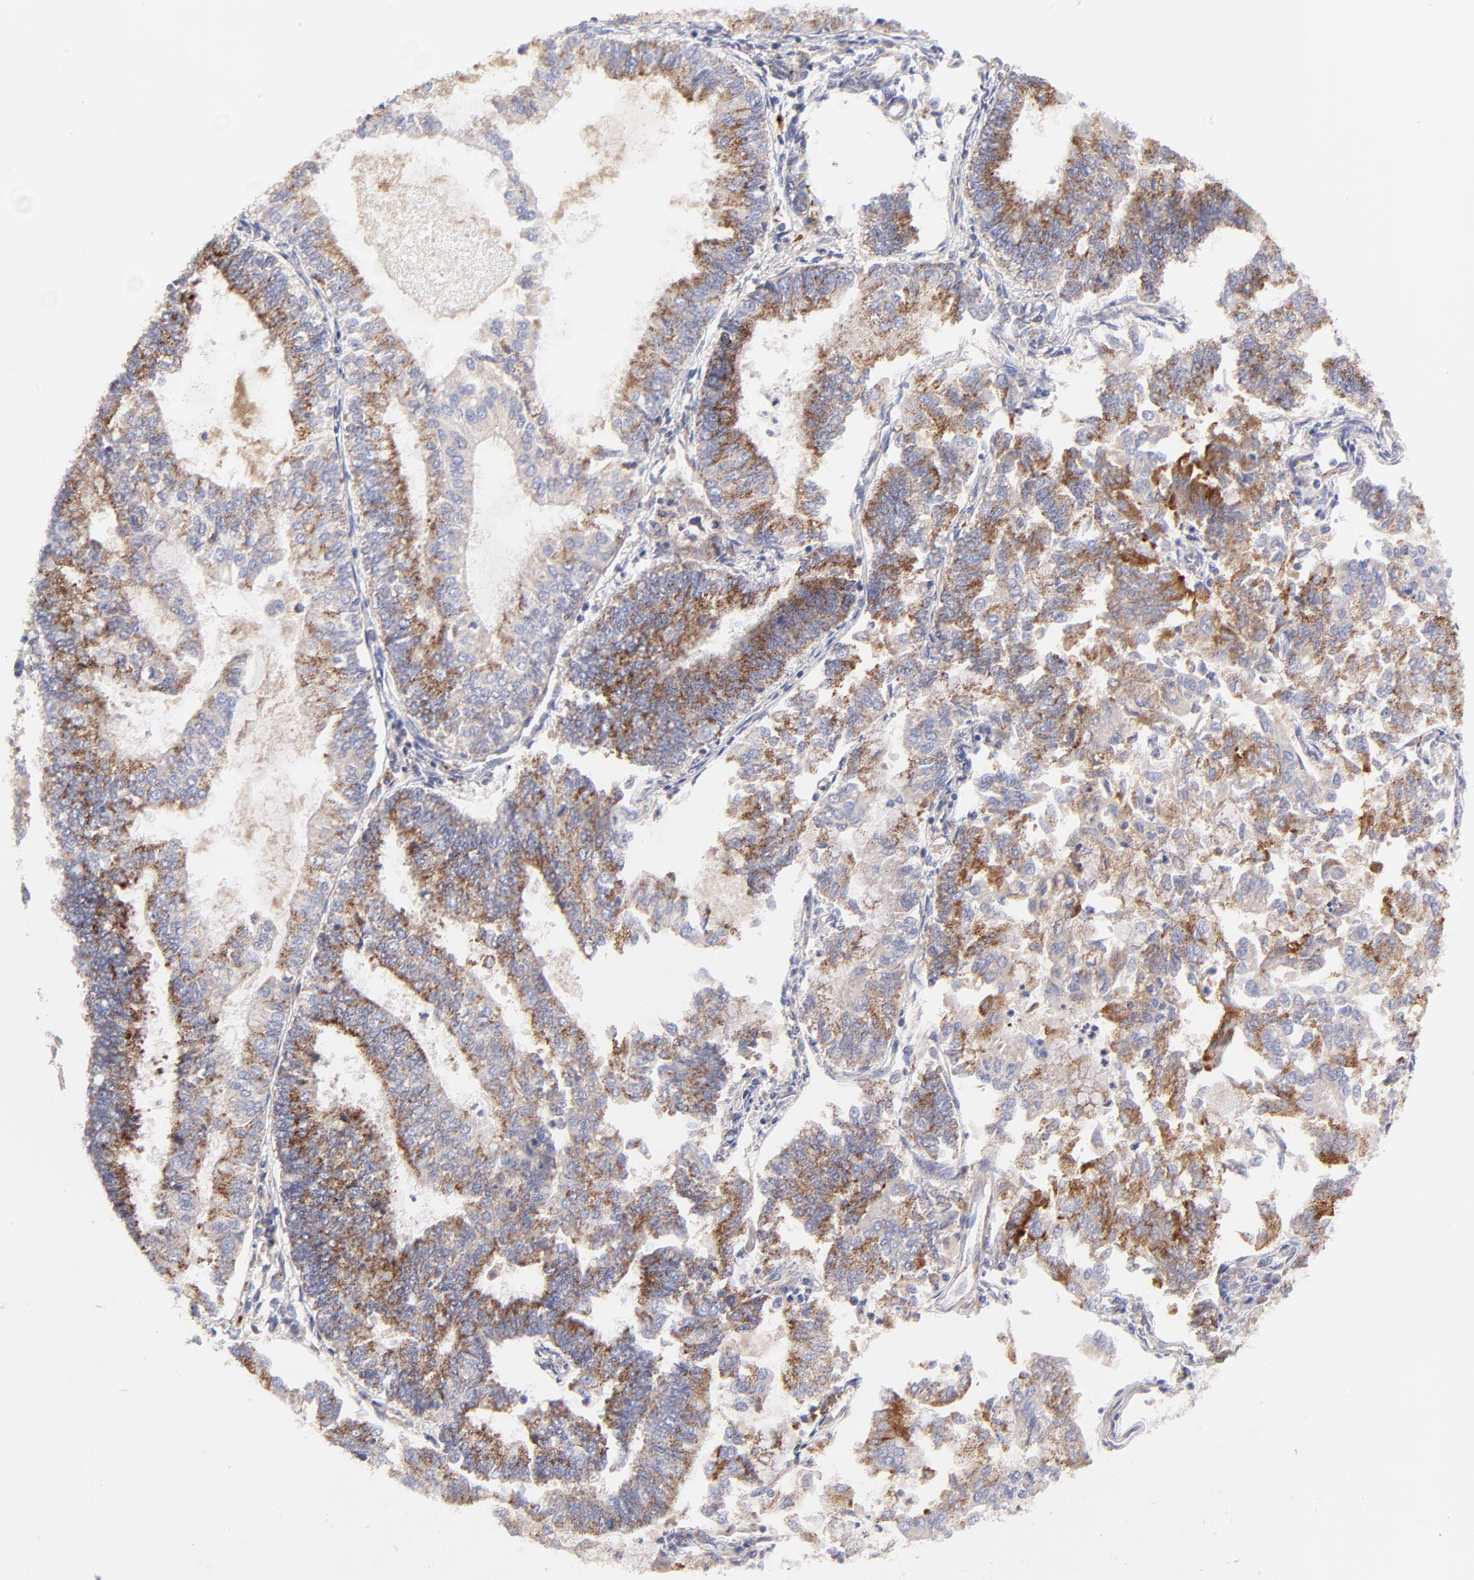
{"staining": {"intensity": "strong", "quantity": "<25%", "location": "cytoplasmic/membranous"}, "tissue": "endometrial cancer", "cell_type": "Tumor cells", "image_type": "cancer", "snomed": [{"axis": "morphology", "description": "Adenocarcinoma, NOS"}, {"axis": "topography", "description": "Endometrium"}], "caption": "Human endometrial adenocarcinoma stained with a protein marker demonstrates strong staining in tumor cells.", "gene": "MAP2K7", "patient": {"sex": "female", "age": 59}}